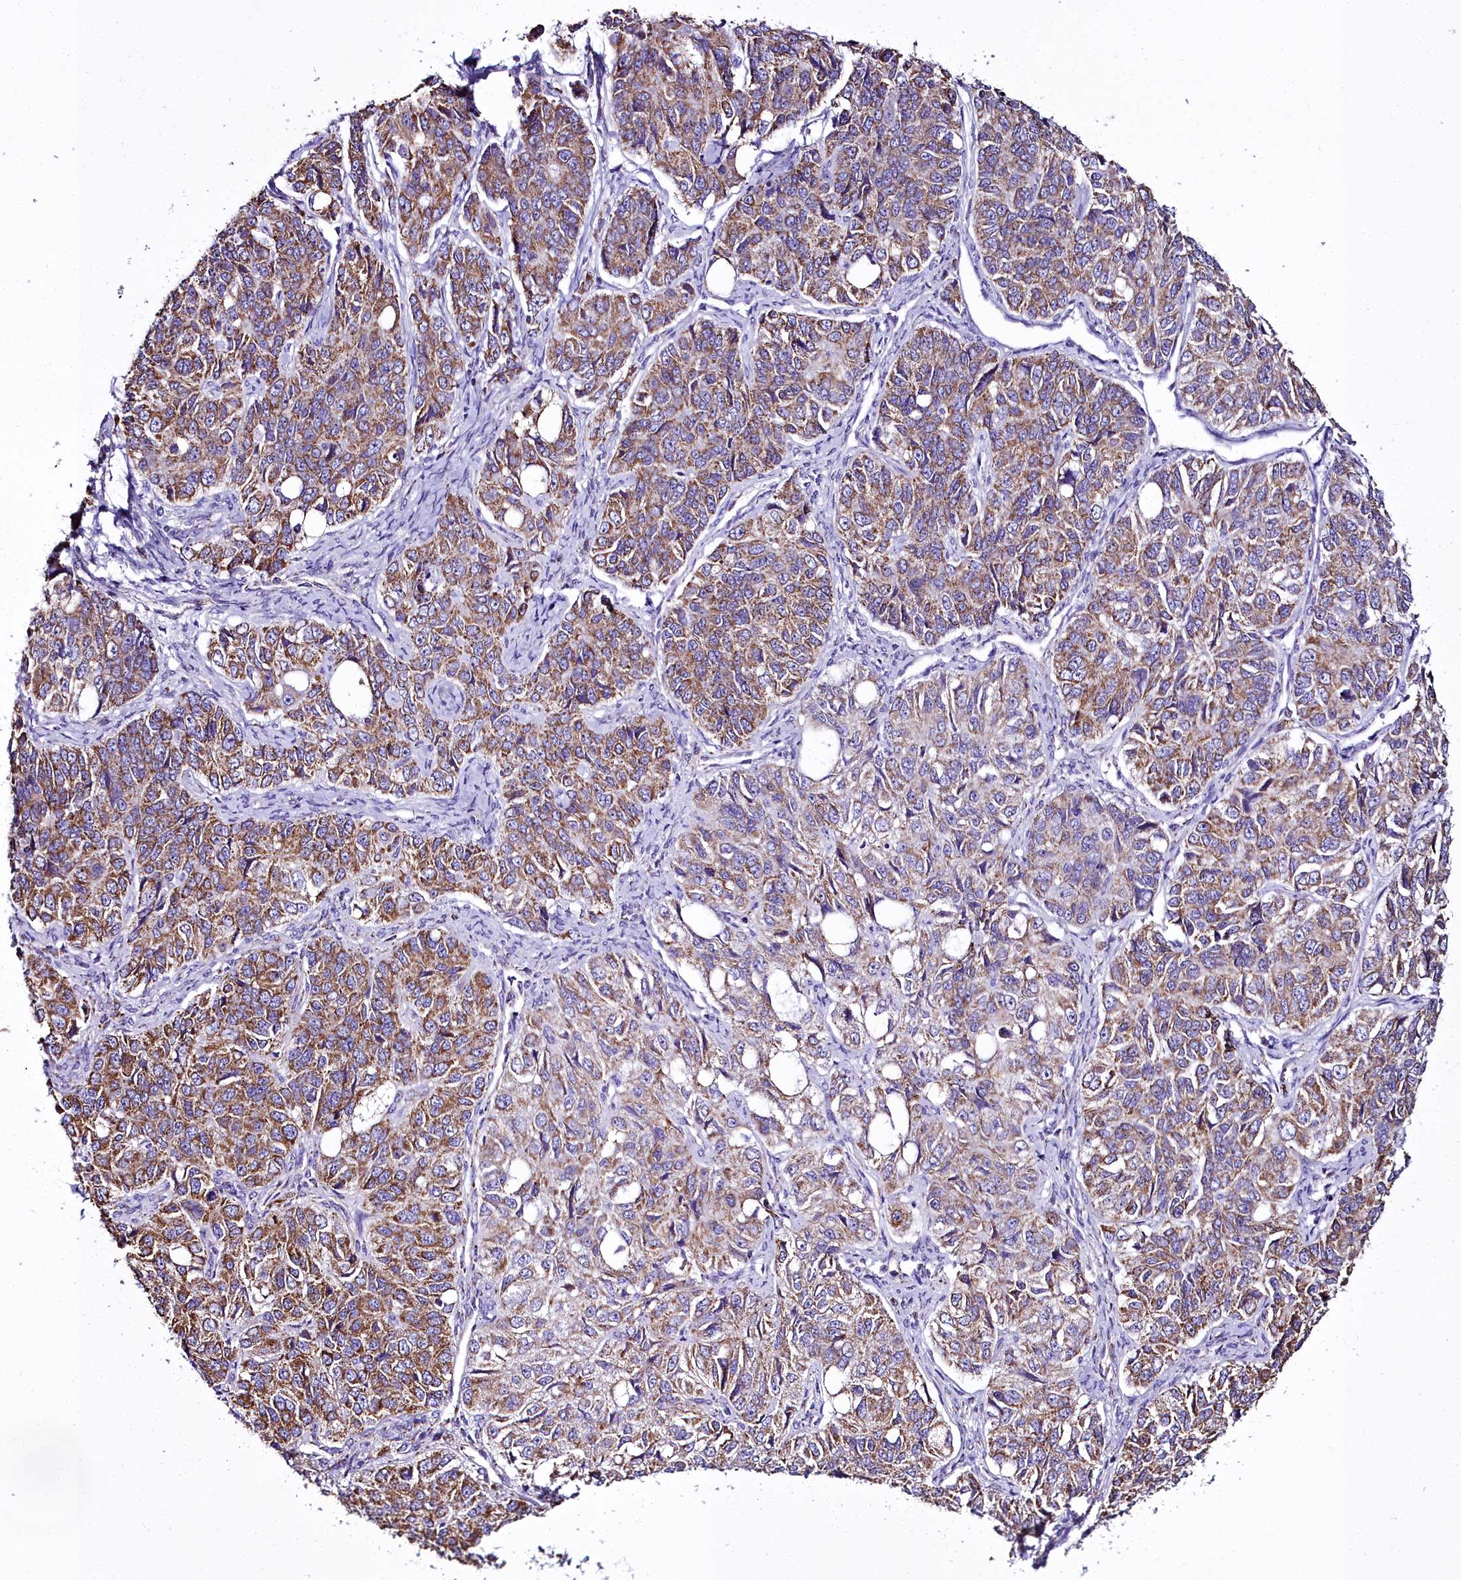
{"staining": {"intensity": "moderate", "quantity": ">75%", "location": "cytoplasmic/membranous"}, "tissue": "ovarian cancer", "cell_type": "Tumor cells", "image_type": "cancer", "snomed": [{"axis": "morphology", "description": "Carcinoma, endometroid"}, {"axis": "topography", "description": "Ovary"}], "caption": "Human endometroid carcinoma (ovarian) stained with a brown dye reveals moderate cytoplasmic/membranous positive staining in approximately >75% of tumor cells.", "gene": "WDFY3", "patient": {"sex": "female", "age": 51}}